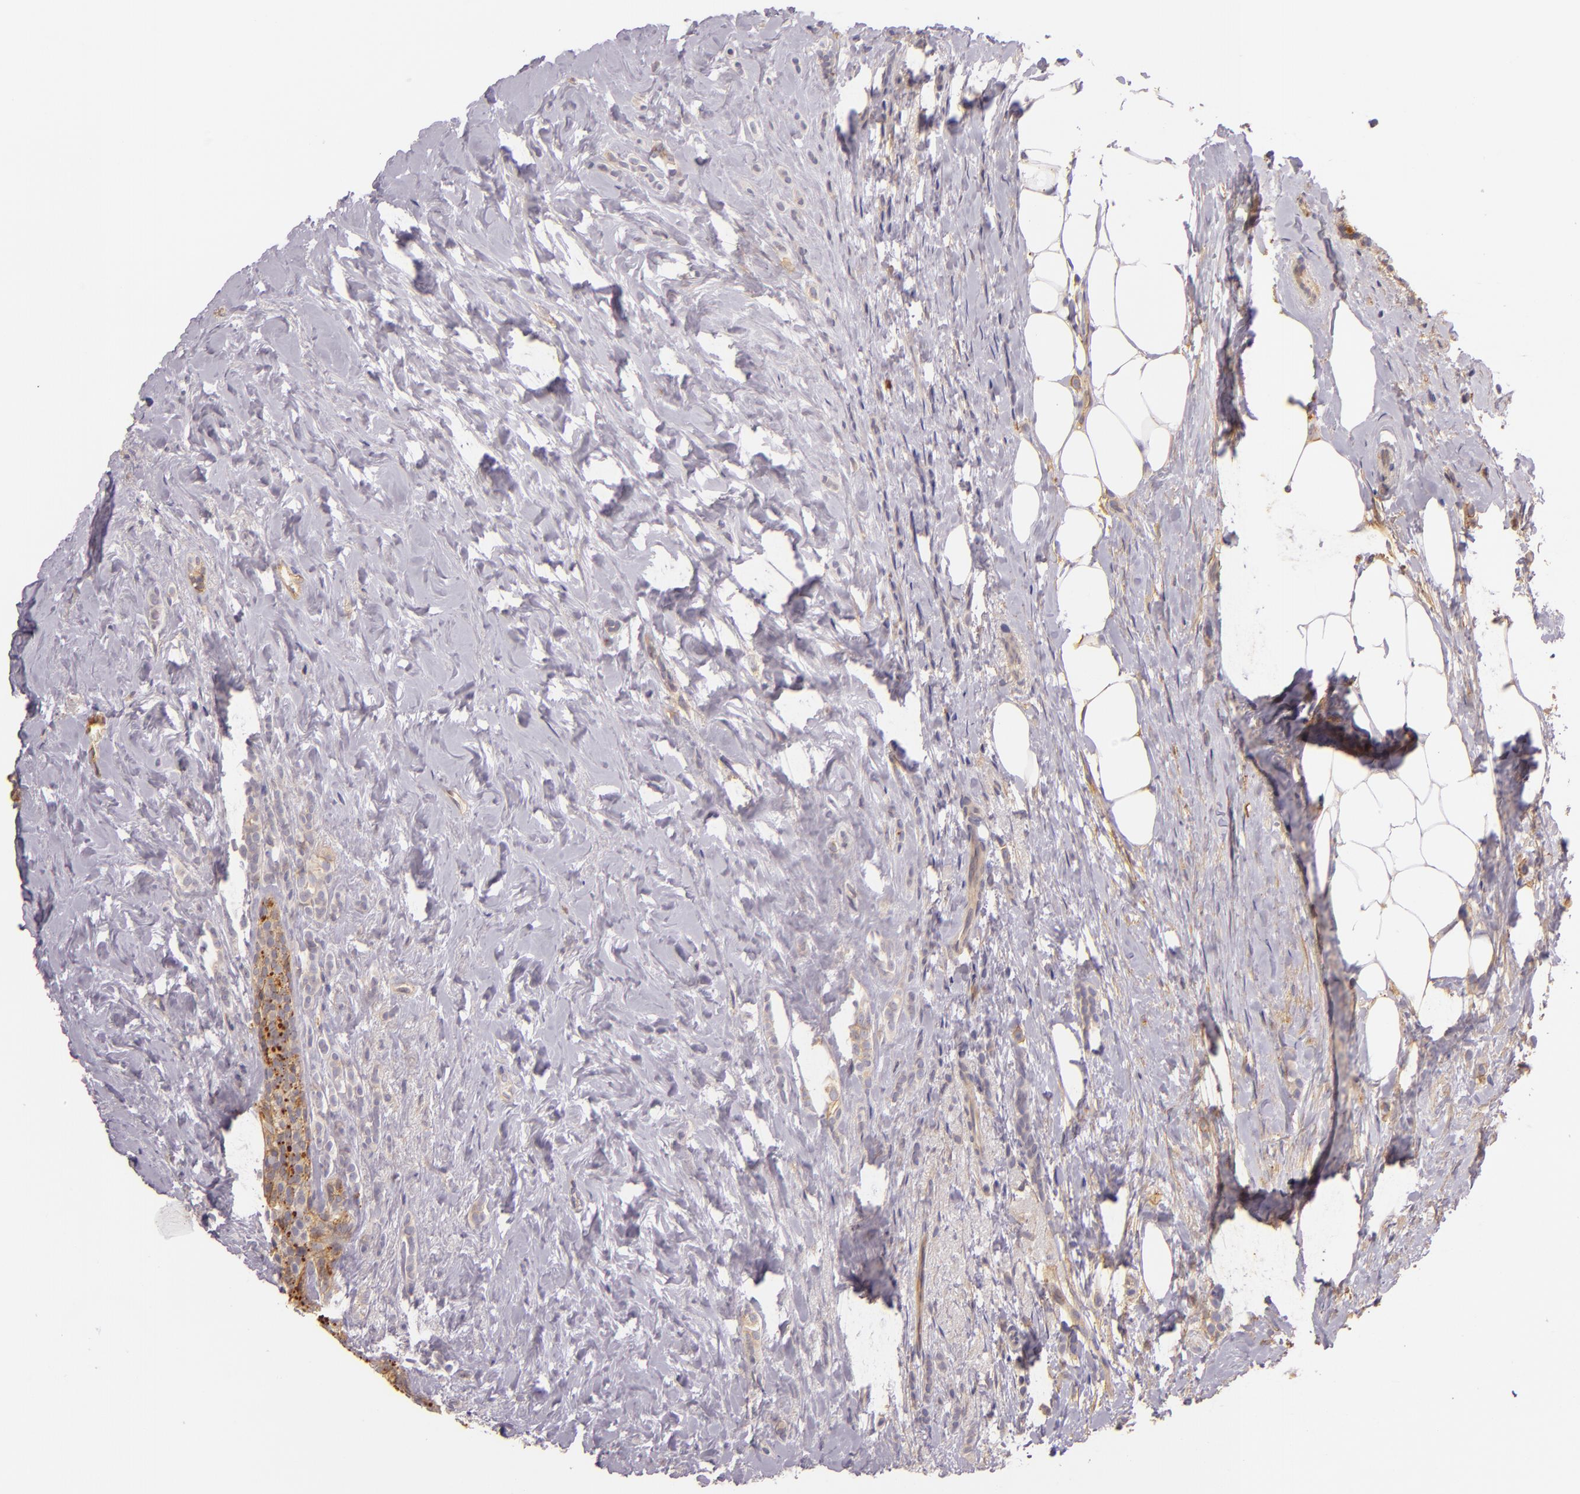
{"staining": {"intensity": "weak", "quantity": "<25%", "location": "cytoplasmic/membranous"}, "tissue": "breast cancer", "cell_type": "Tumor cells", "image_type": "cancer", "snomed": [{"axis": "morphology", "description": "Lobular carcinoma"}, {"axis": "topography", "description": "Breast"}], "caption": "Breast cancer was stained to show a protein in brown. There is no significant positivity in tumor cells.", "gene": "CTSF", "patient": {"sex": "female", "age": 56}}